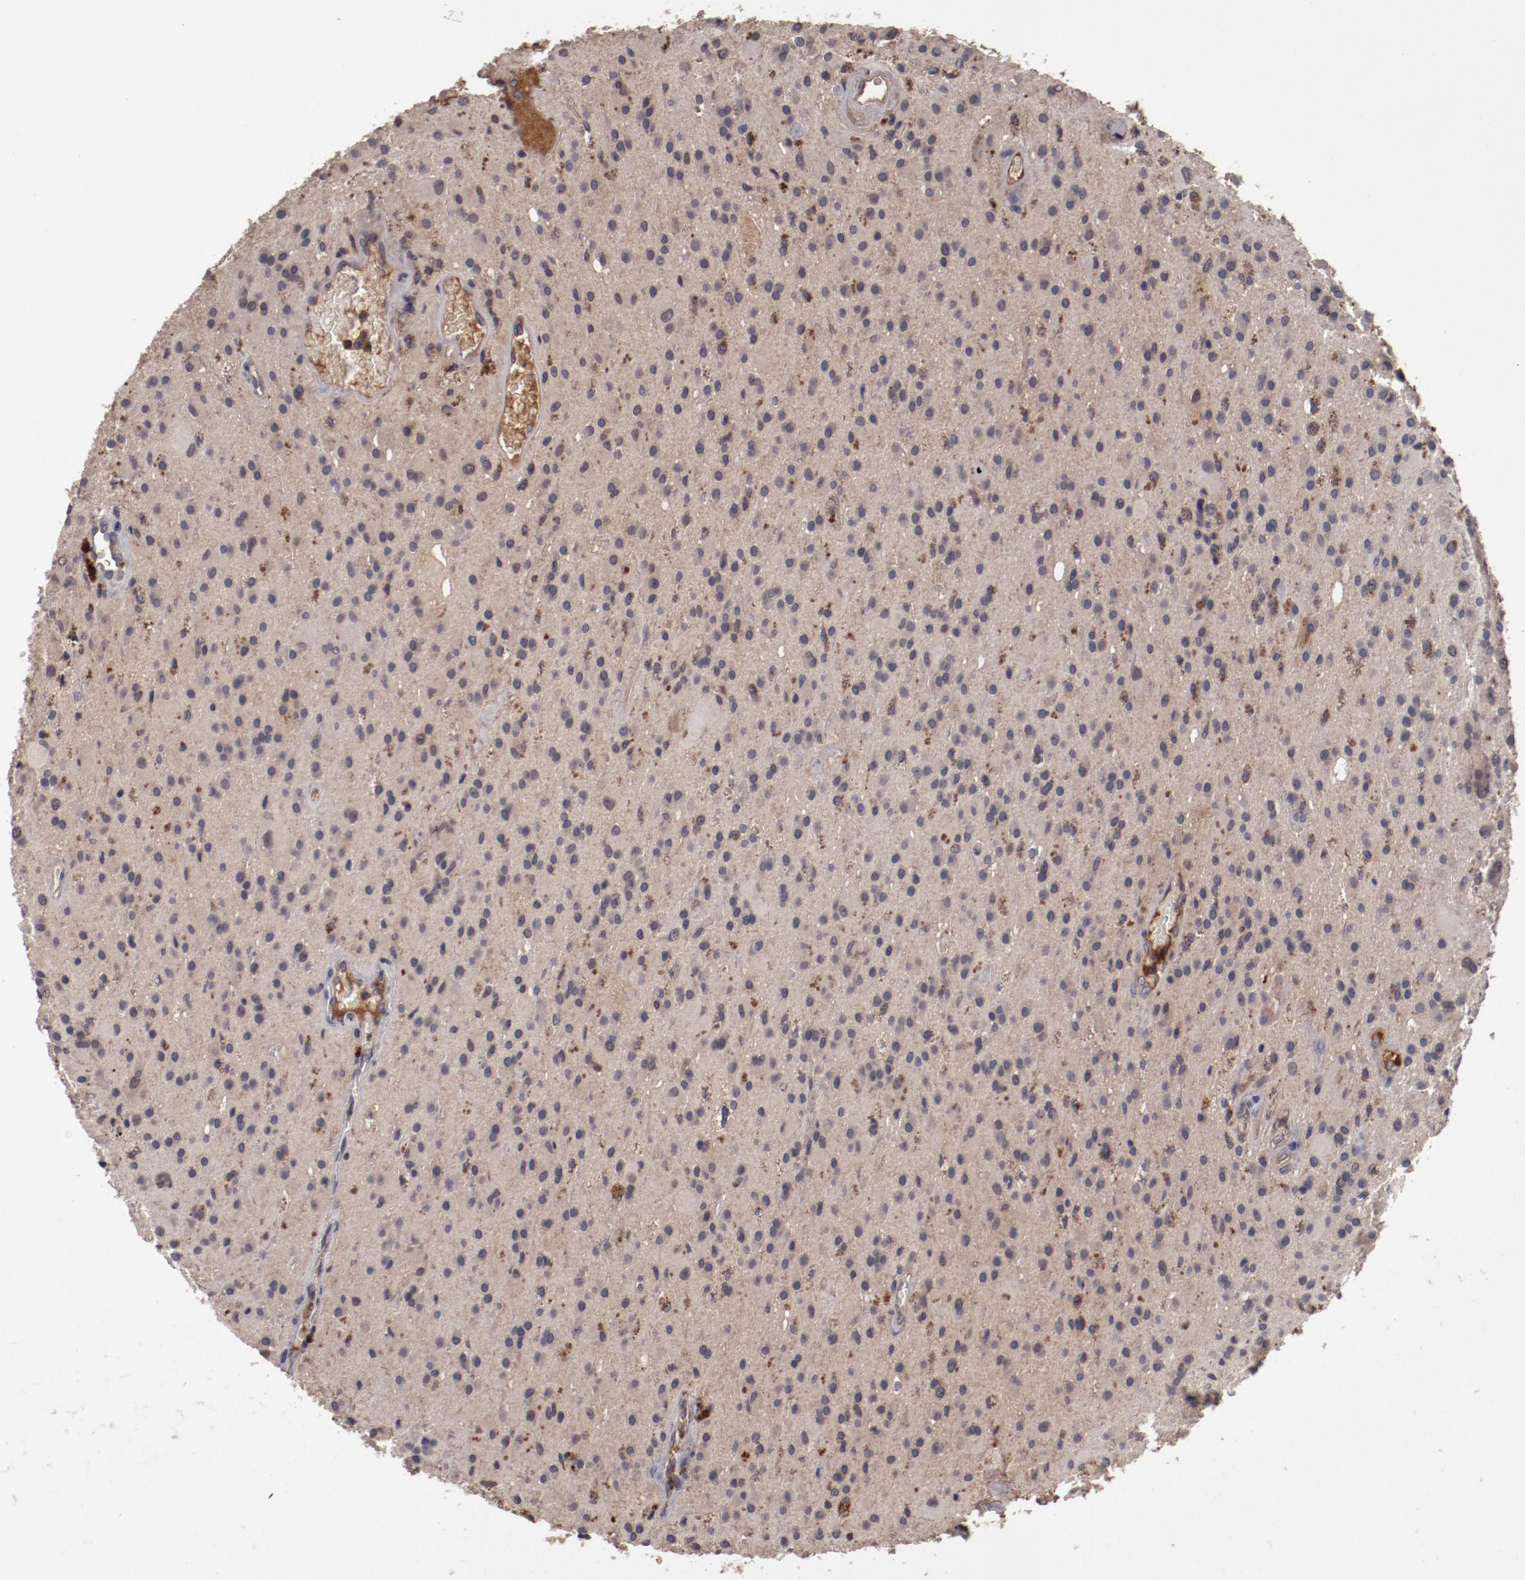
{"staining": {"intensity": "weak", "quantity": "25%-75%", "location": "cytoplasmic/membranous"}, "tissue": "glioma", "cell_type": "Tumor cells", "image_type": "cancer", "snomed": [{"axis": "morphology", "description": "Glioma, malignant, Low grade"}, {"axis": "topography", "description": "Brain"}], "caption": "Weak cytoplasmic/membranous staining for a protein is seen in about 25%-75% of tumor cells of malignant glioma (low-grade) using IHC.", "gene": "CP", "patient": {"sex": "male", "age": 58}}